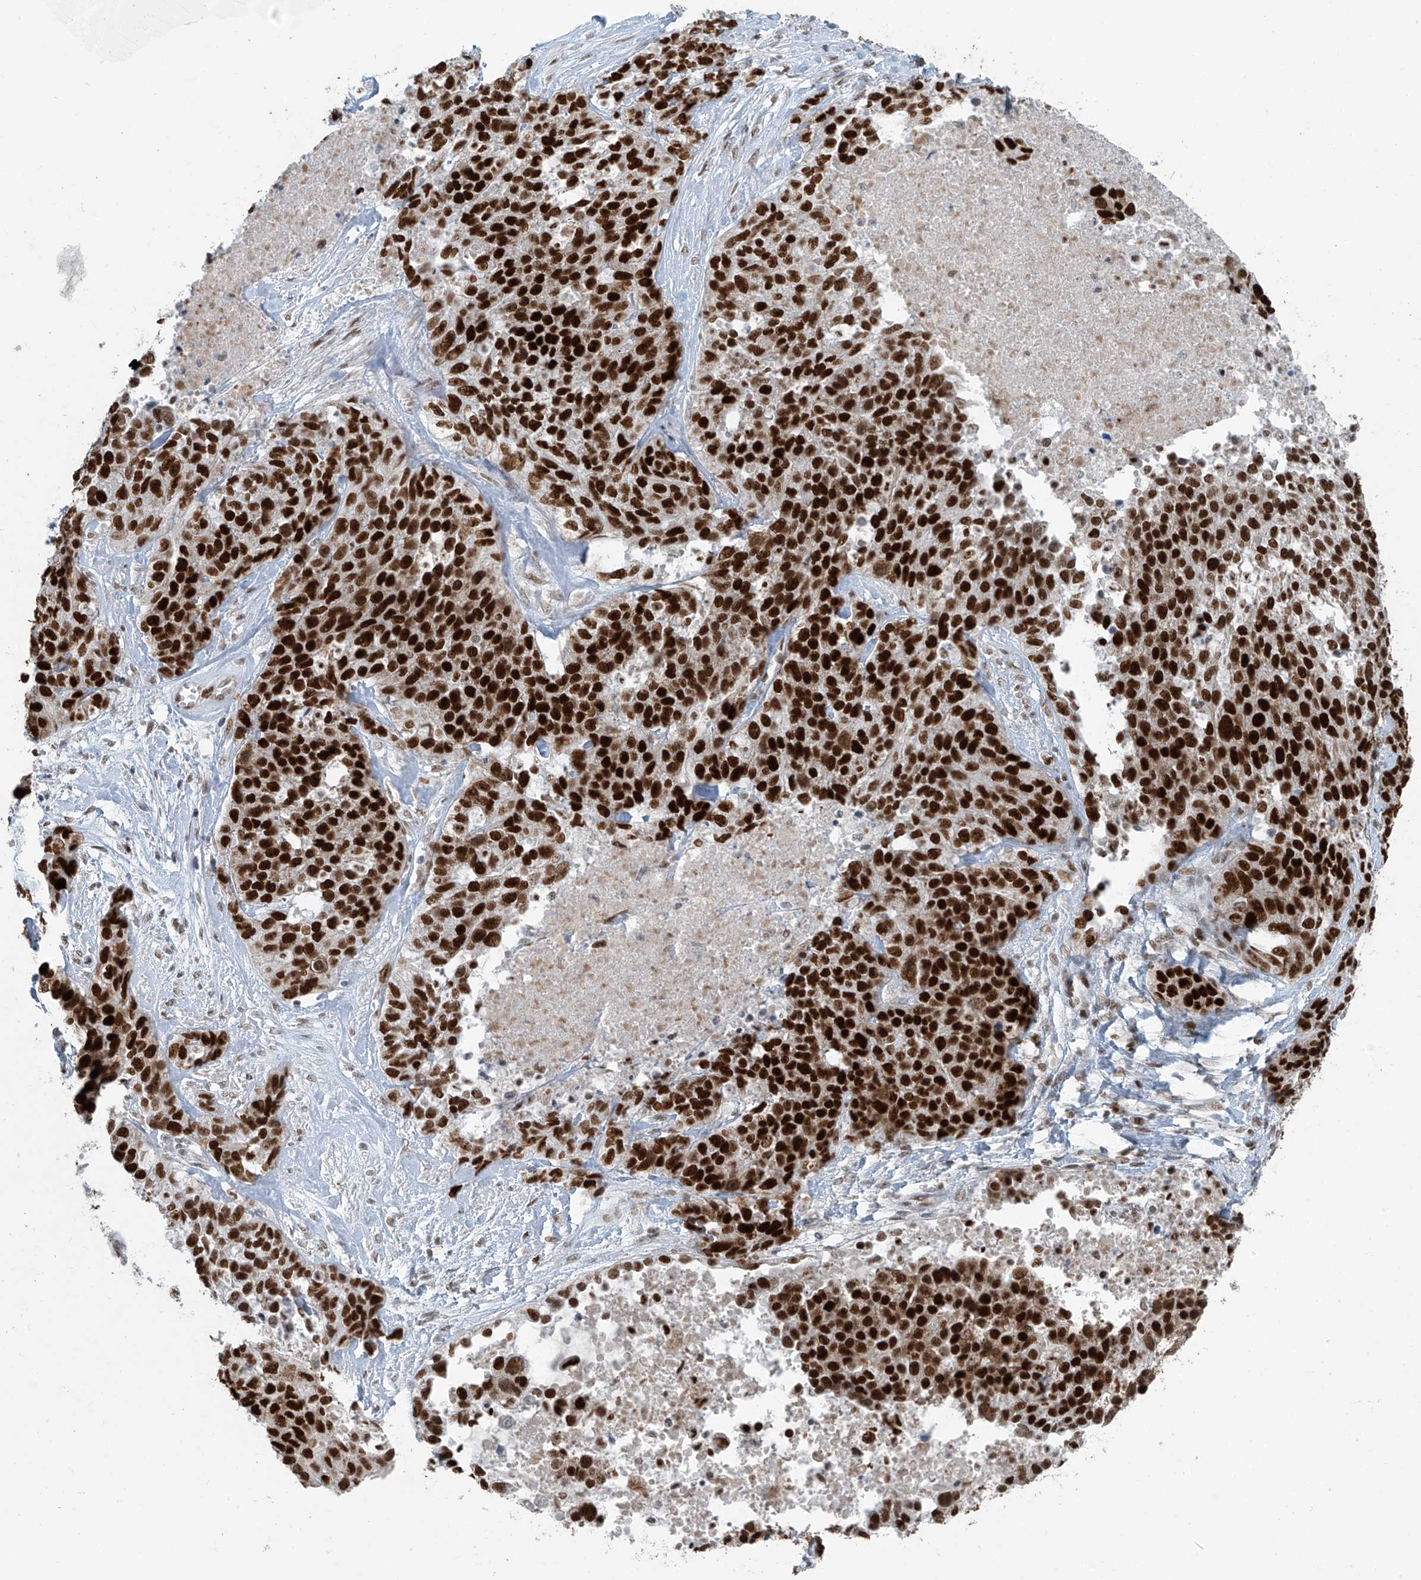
{"staining": {"intensity": "strong", "quantity": ">75%", "location": "nuclear"}, "tissue": "ovarian cancer", "cell_type": "Tumor cells", "image_type": "cancer", "snomed": [{"axis": "morphology", "description": "Cystadenocarcinoma, serous, NOS"}, {"axis": "topography", "description": "Ovary"}], "caption": "Human ovarian serous cystadenocarcinoma stained with a protein marker shows strong staining in tumor cells.", "gene": "WRNIP1", "patient": {"sex": "female", "age": 44}}